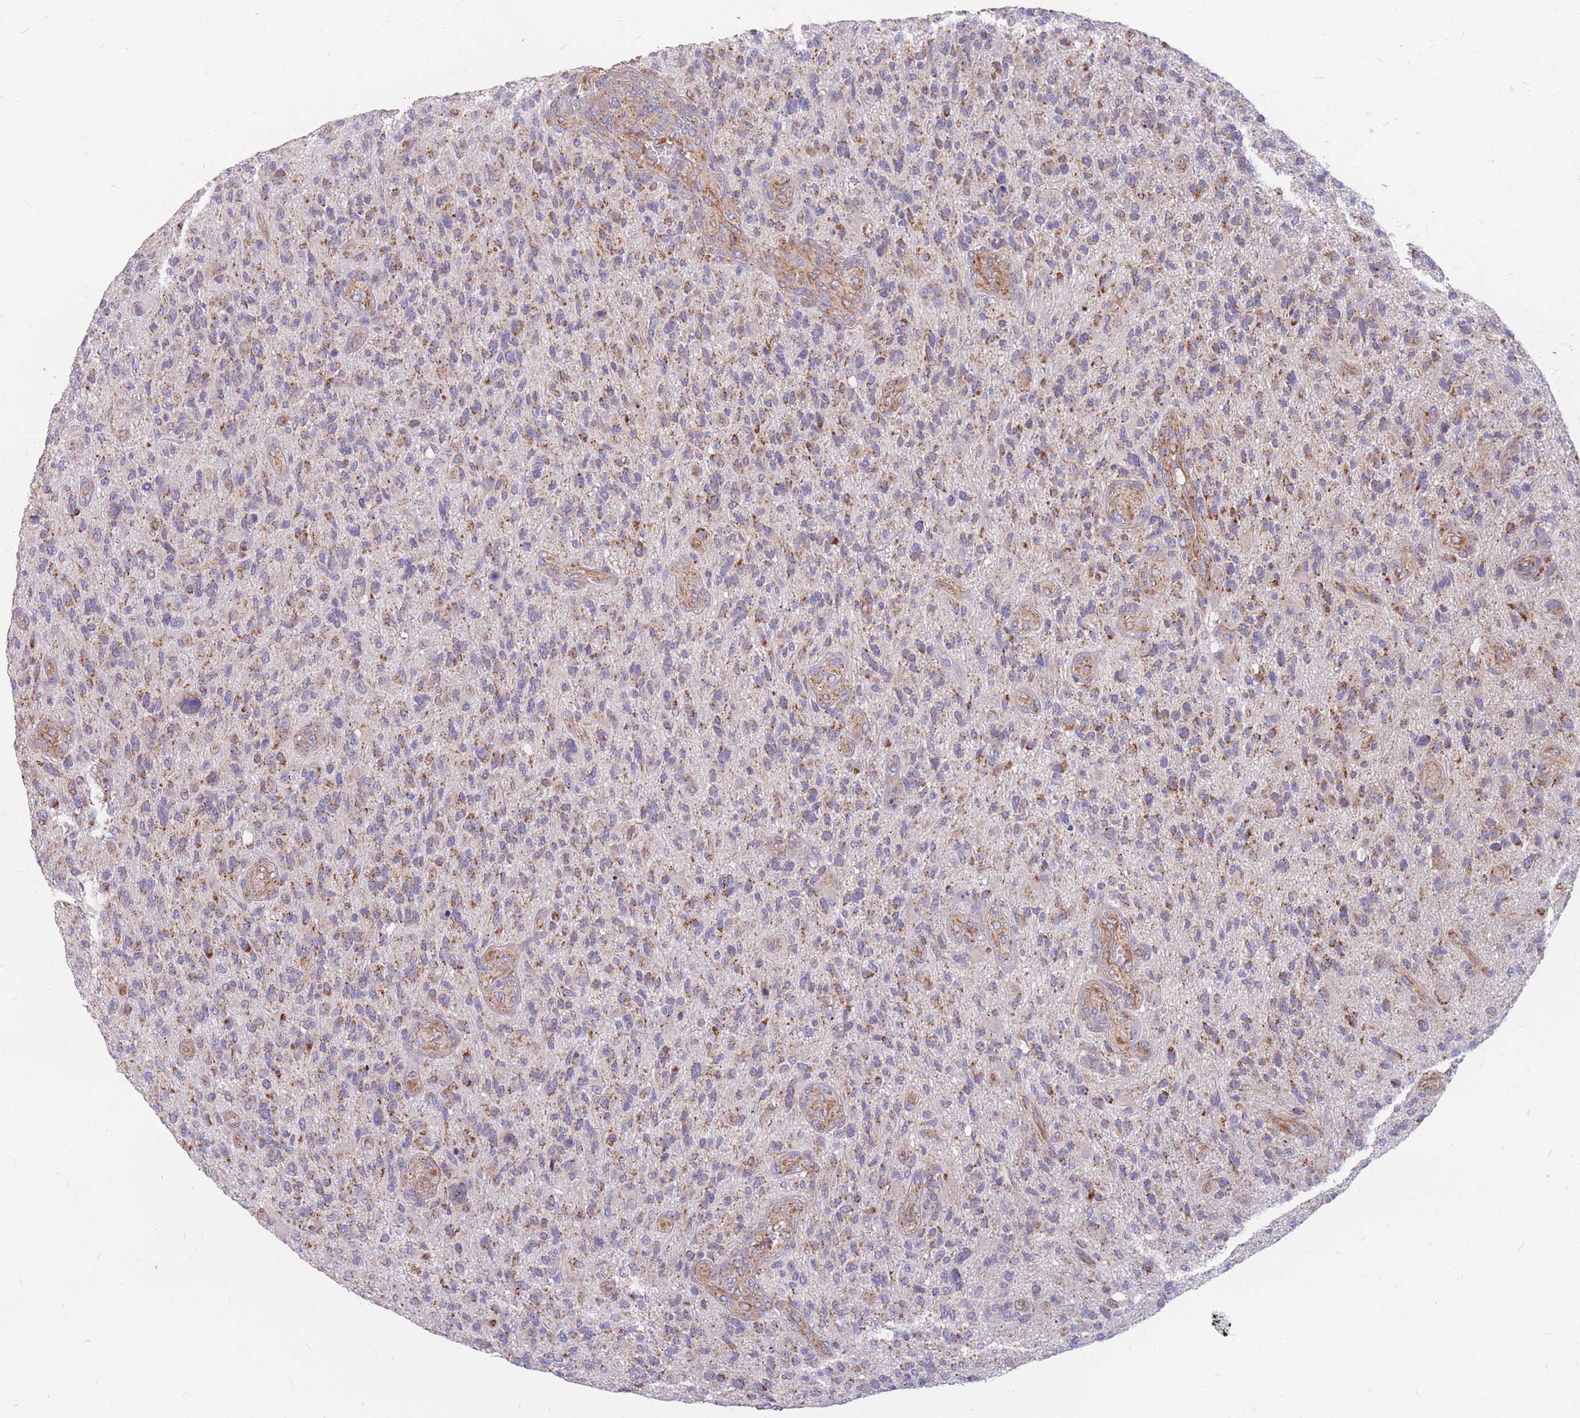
{"staining": {"intensity": "weak", "quantity": "25%-75%", "location": "cytoplasmic/membranous"}, "tissue": "glioma", "cell_type": "Tumor cells", "image_type": "cancer", "snomed": [{"axis": "morphology", "description": "Glioma, malignant, High grade"}, {"axis": "topography", "description": "Brain"}], "caption": "Immunohistochemistry (IHC) of malignant glioma (high-grade) shows low levels of weak cytoplasmic/membranous positivity in about 25%-75% of tumor cells.", "gene": "MRPS9", "patient": {"sex": "male", "age": 47}}